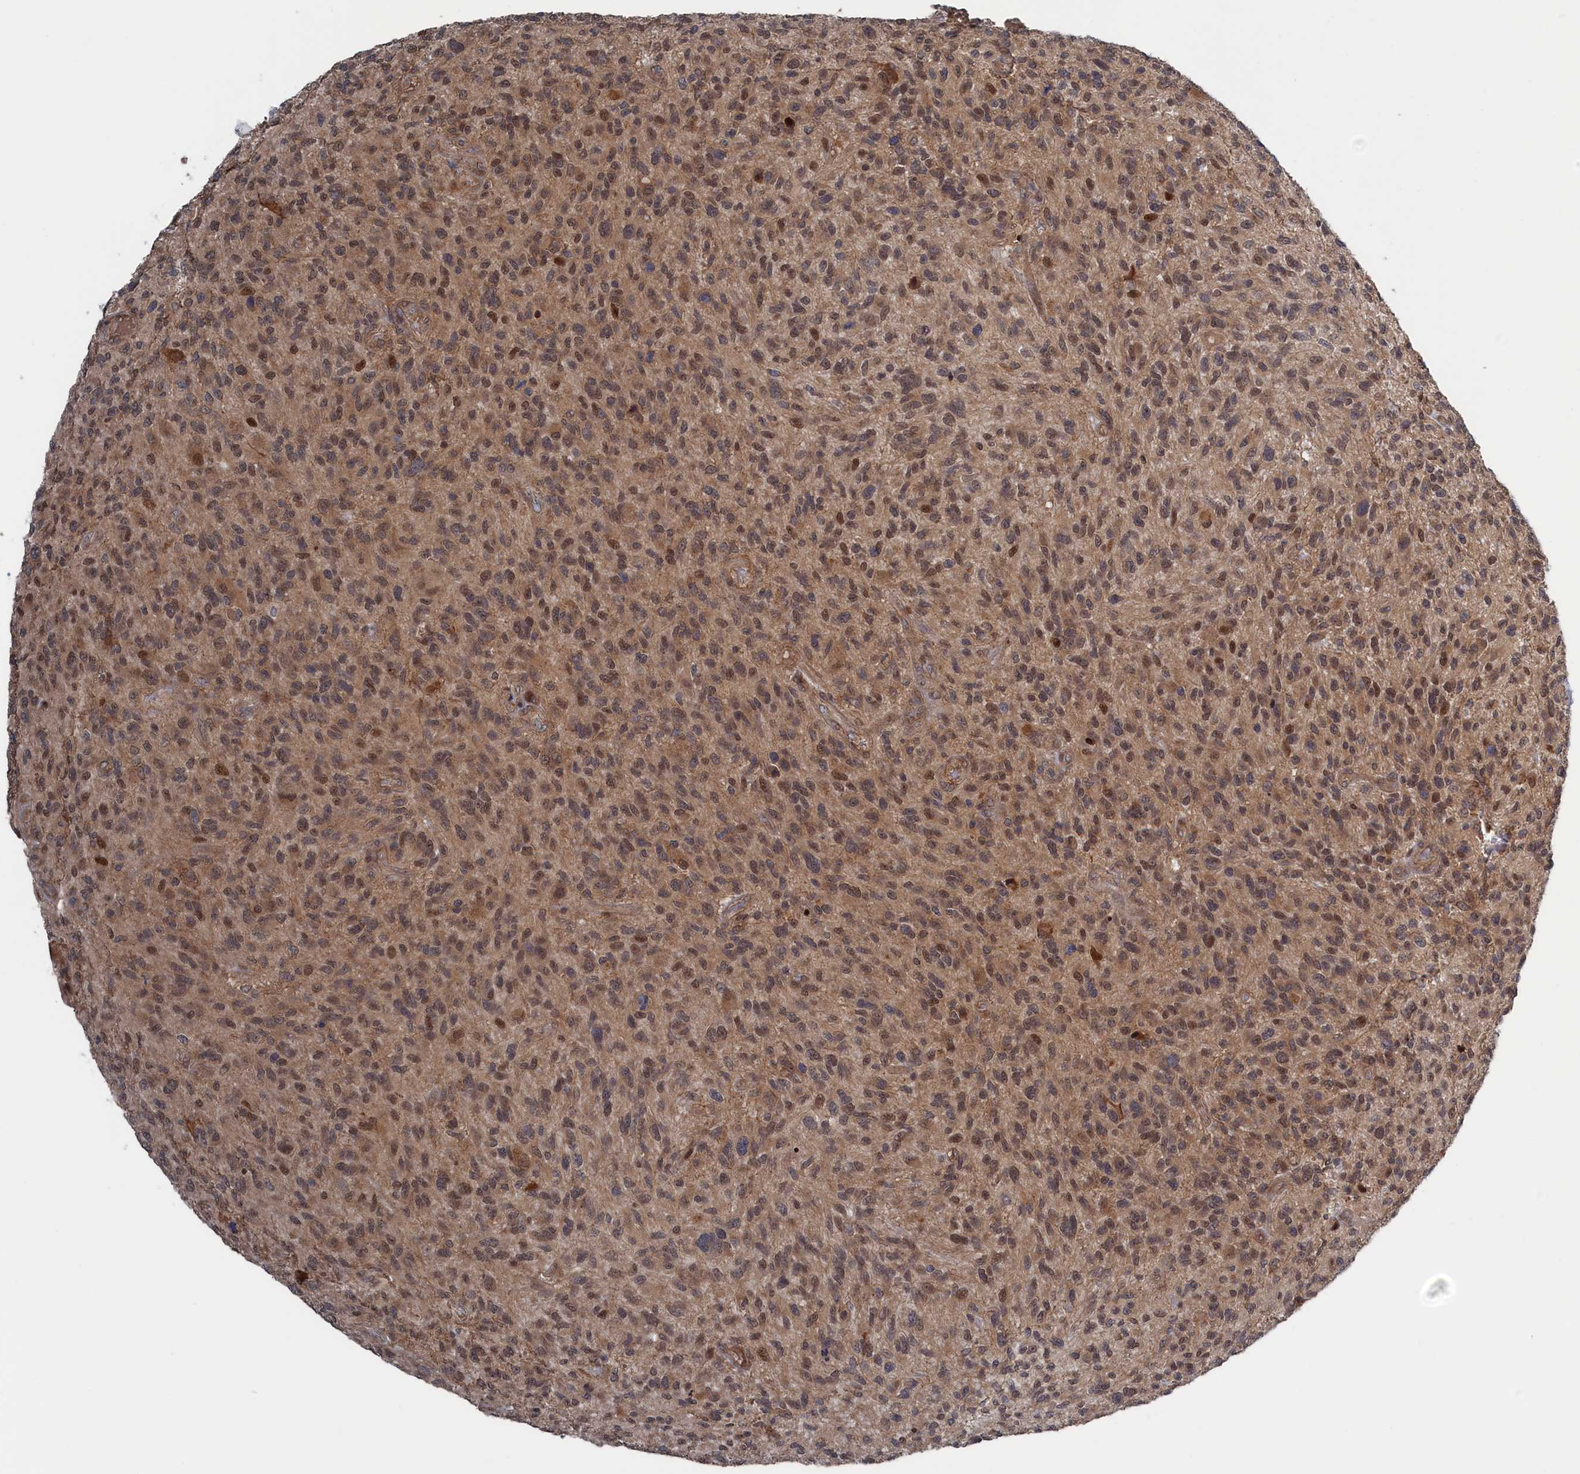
{"staining": {"intensity": "moderate", "quantity": ">75%", "location": "cytoplasmic/membranous,nuclear"}, "tissue": "glioma", "cell_type": "Tumor cells", "image_type": "cancer", "snomed": [{"axis": "morphology", "description": "Glioma, malignant, High grade"}, {"axis": "topography", "description": "Brain"}], "caption": "DAB immunohistochemical staining of human glioma shows moderate cytoplasmic/membranous and nuclear protein staining in about >75% of tumor cells.", "gene": "ELOVL6", "patient": {"sex": "male", "age": 47}}